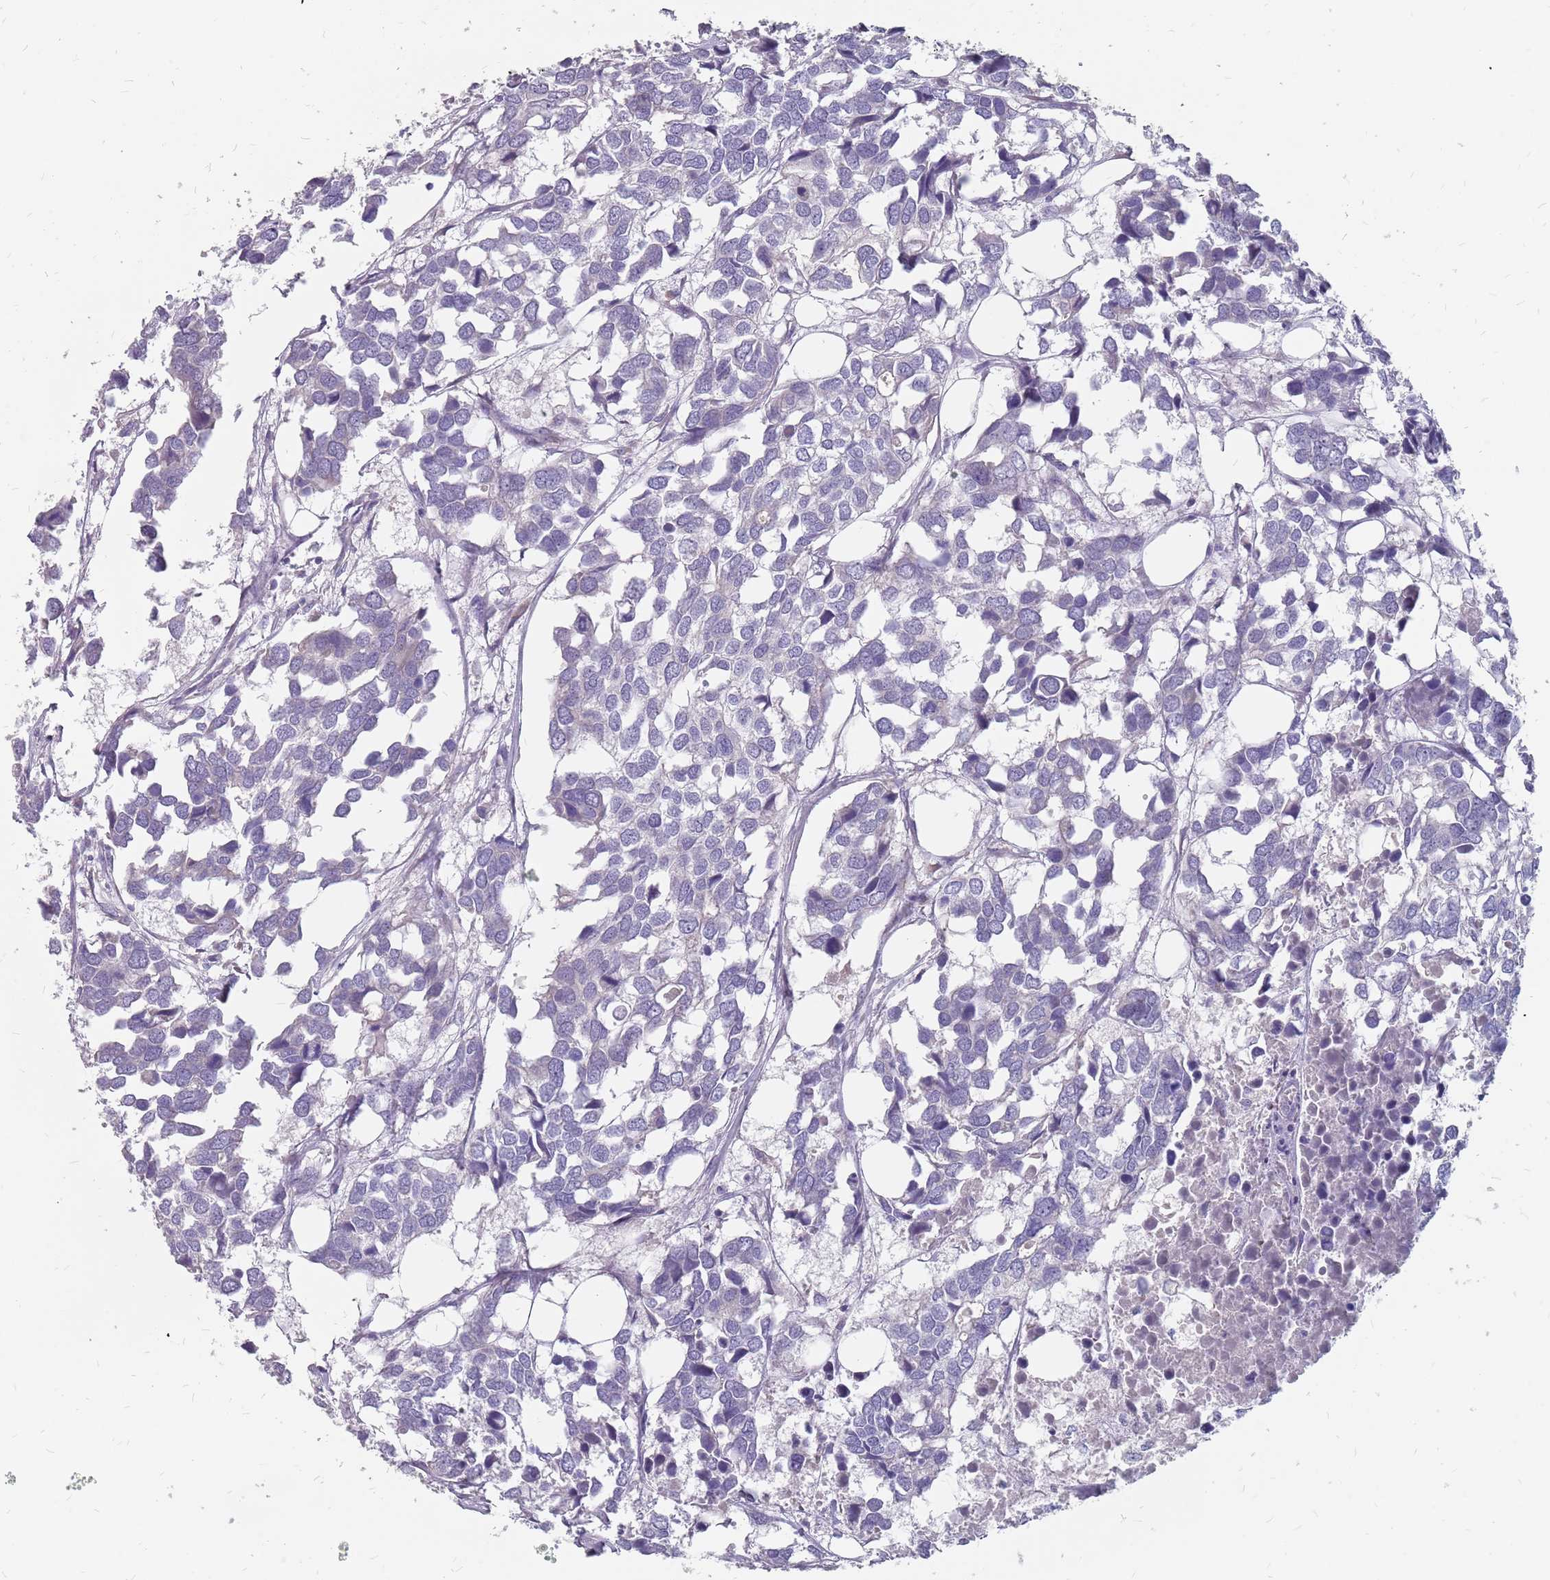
{"staining": {"intensity": "negative", "quantity": "none", "location": "none"}, "tissue": "breast cancer", "cell_type": "Tumor cells", "image_type": "cancer", "snomed": [{"axis": "morphology", "description": "Duct carcinoma"}, {"axis": "topography", "description": "Breast"}], "caption": "IHC micrograph of neoplastic tissue: human breast infiltrating ductal carcinoma stained with DAB shows no significant protein expression in tumor cells. Nuclei are stained in blue.", "gene": "CMTR2", "patient": {"sex": "female", "age": 83}}